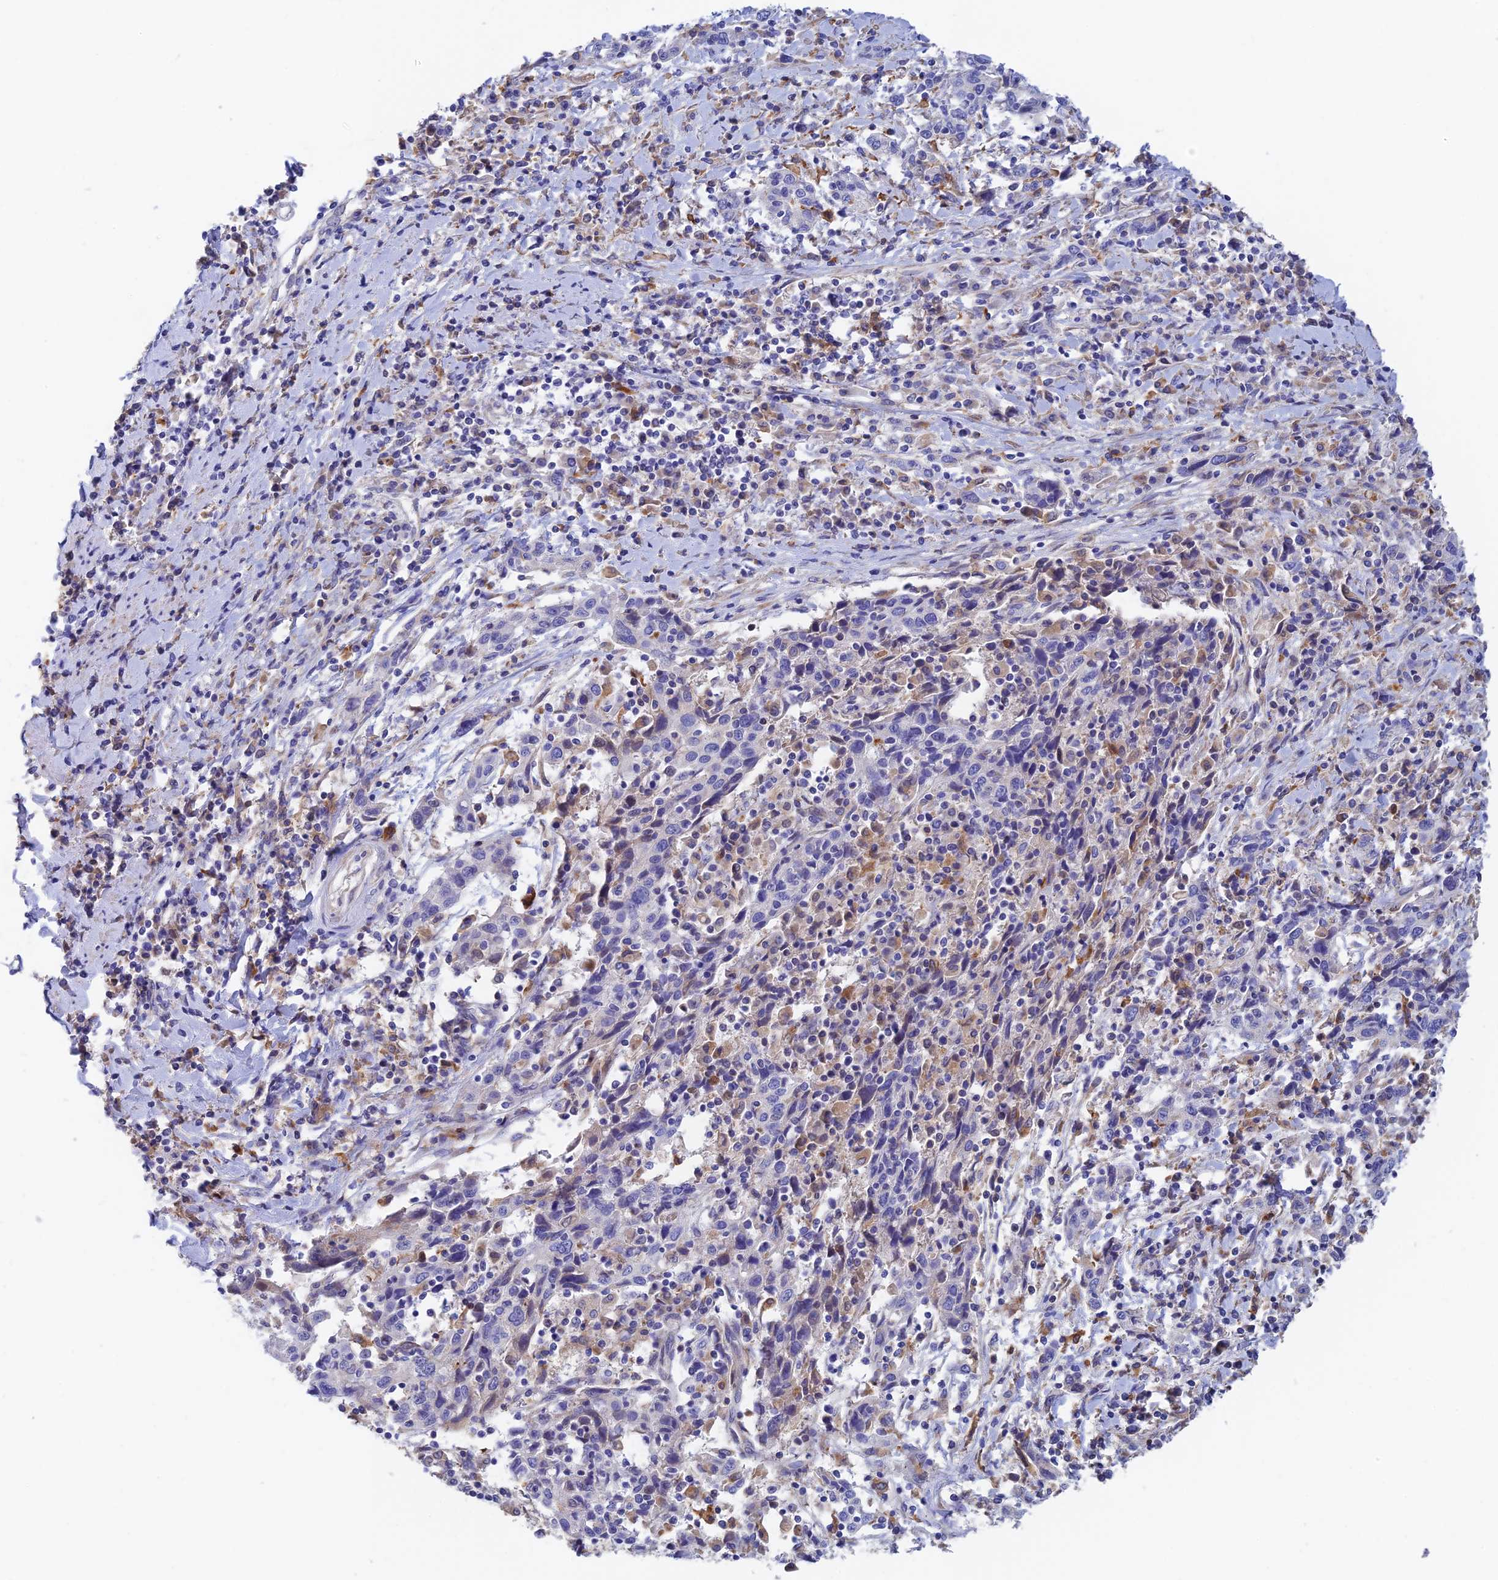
{"staining": {"intensity": "negative", "quantity": "none", "location": "none"}, "tissue": "cervical cancer", "cell_type": "Tumor cells", "image_type": "cancer", "snomed": [{"axis": "morphology", "description": "Squamous cell carcinoma, NOS"}, {"axis": "topography", "description": "Cervix"}], "caption": "This is an immunohistochemistry photomicrograph of human cervical cancer. There is no expression in tumor cells.", "gene": "RPGRIP1L", "patient": {"sex": "female", "age": 46}}